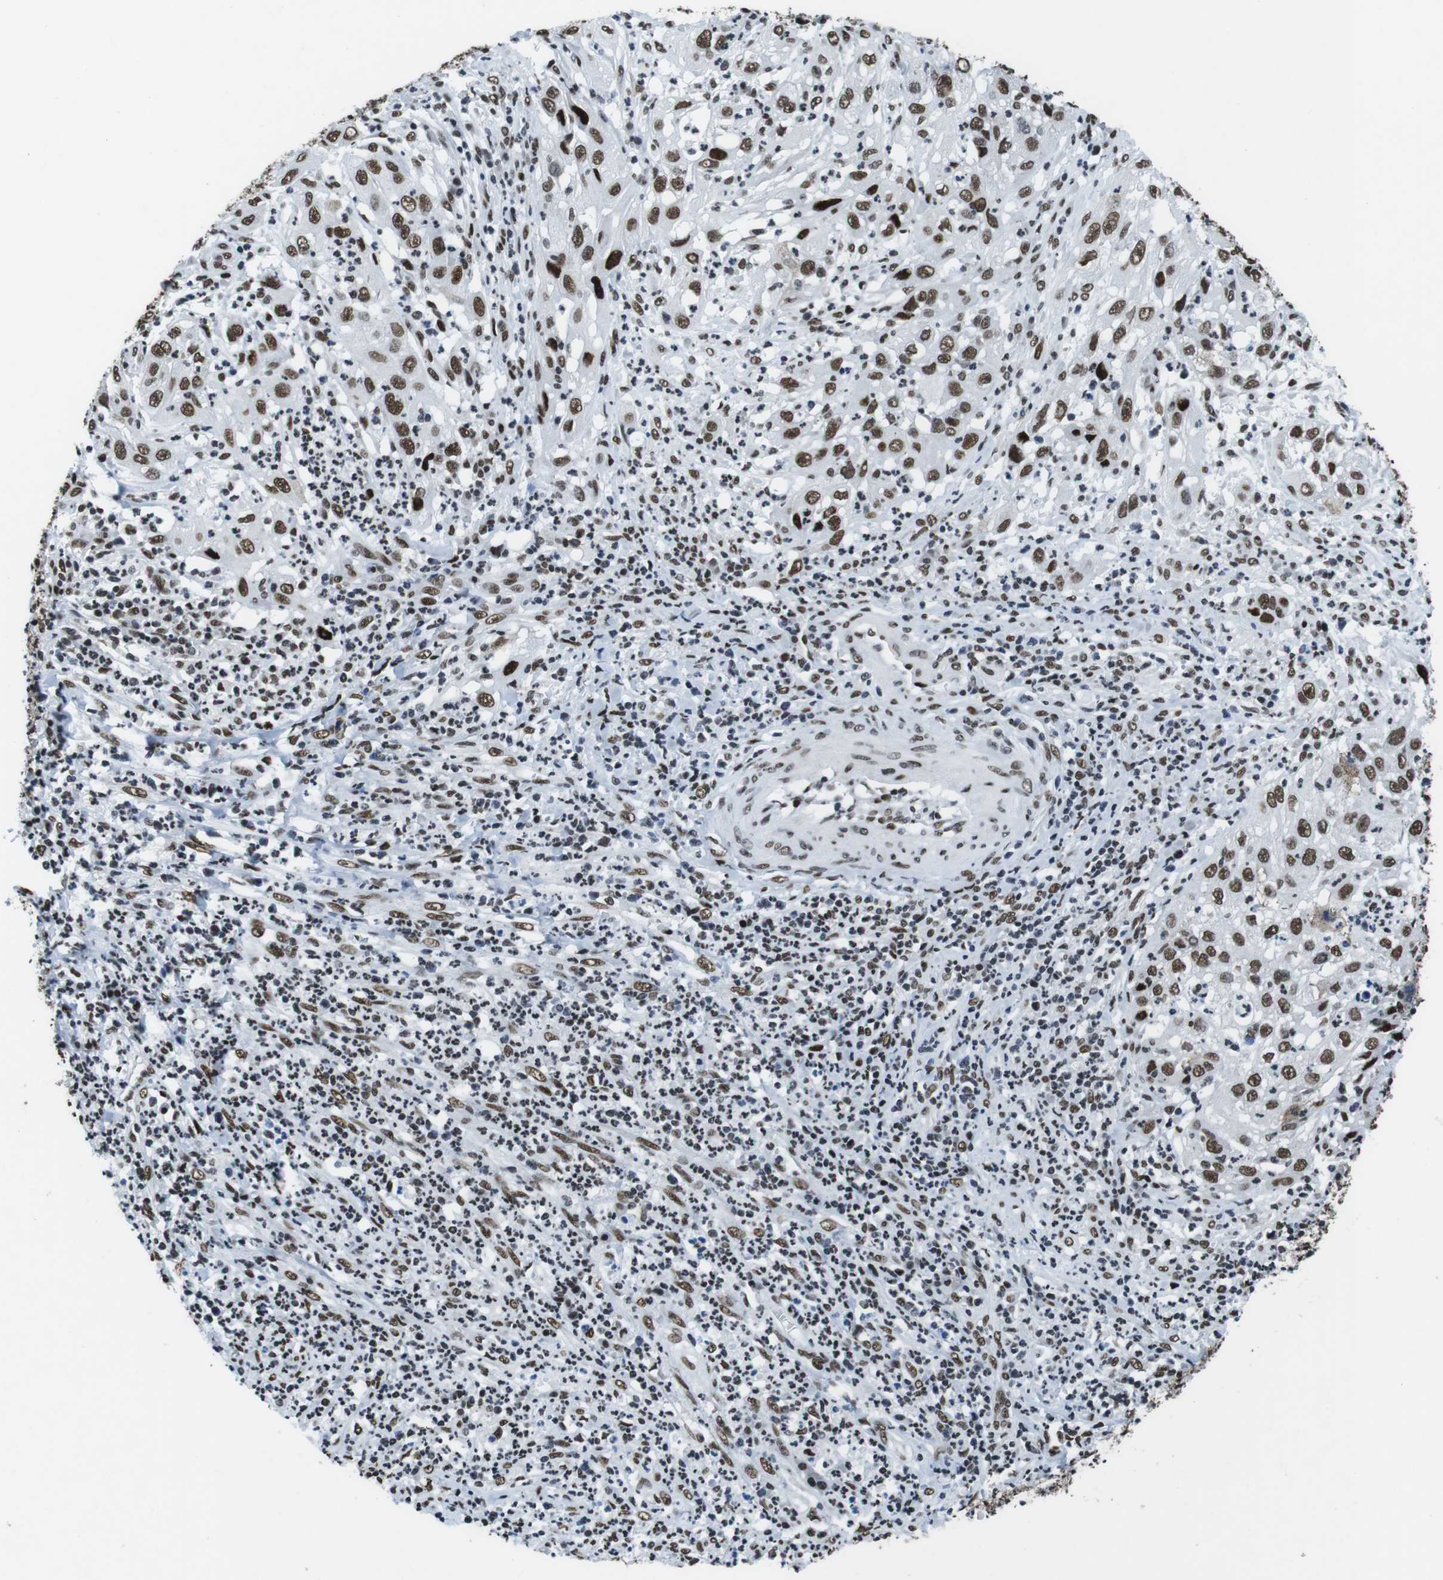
{"staining": {"intensity": "moderate", "quantity": ">75%", "location": "nuclear"}, "tissue": "cervical cancer", "cell_type": "Tumor cells", "image_type": "cancer", "snomed": [{"axis": "morphology", "description": "Squamous cell carcinoma, NOS"}, {"axis": "topography", "description": "Cervix"}], "caption": "The photomicrograph reveals immunohistochemical staining of squamous cell carcinoma (cervical). There is moderate nuclear staining is identified in approximately >75% of tumor cells.", "gene": "CITED2", "patient": {"sex": "female", "age": 32}}